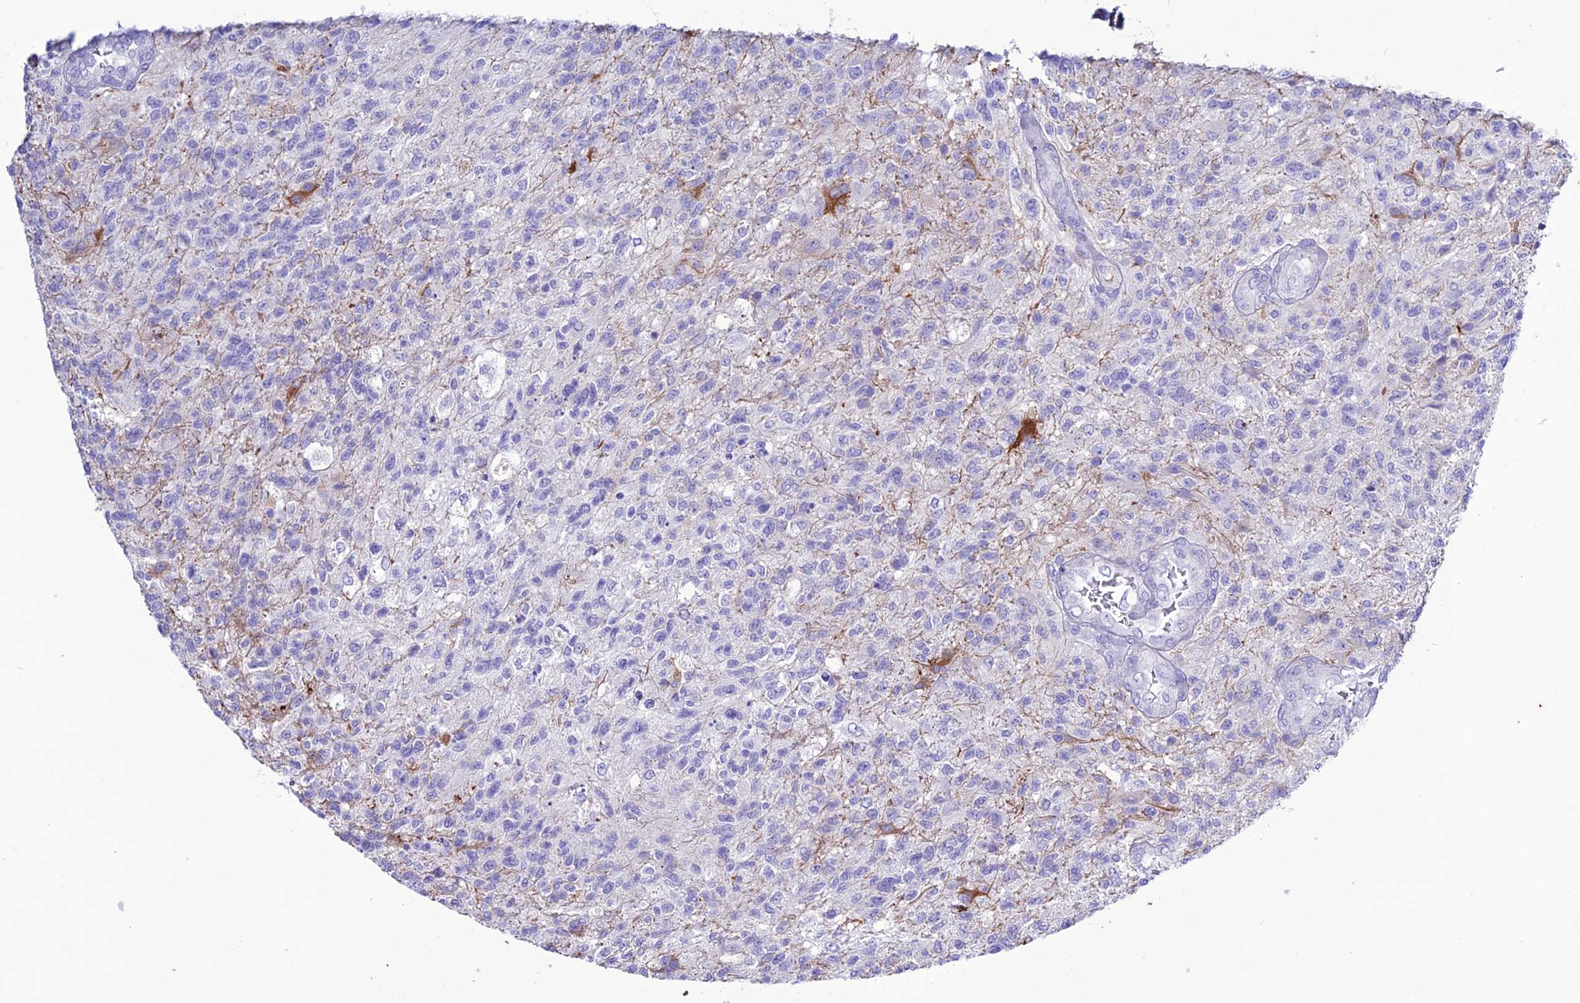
{"staining": {"intensity": "negative", "quantity": "none", "location": "none"}, "tissue": "glioma", "cell_type": "Tumor cells", "image_type": "cancer", "snomed": [{"axis": "morphology", "description": "Glioma, malignant, High grade"}, {"axis": "topography", "description": "Brain"}], "caption": "Human high-grade glioma (malignant) stained for a protein using immunohistochemistry displays no positivity in tumor cells.", "gene": "CLEC2L", "patient": {"sex": "male", "age": 56}}